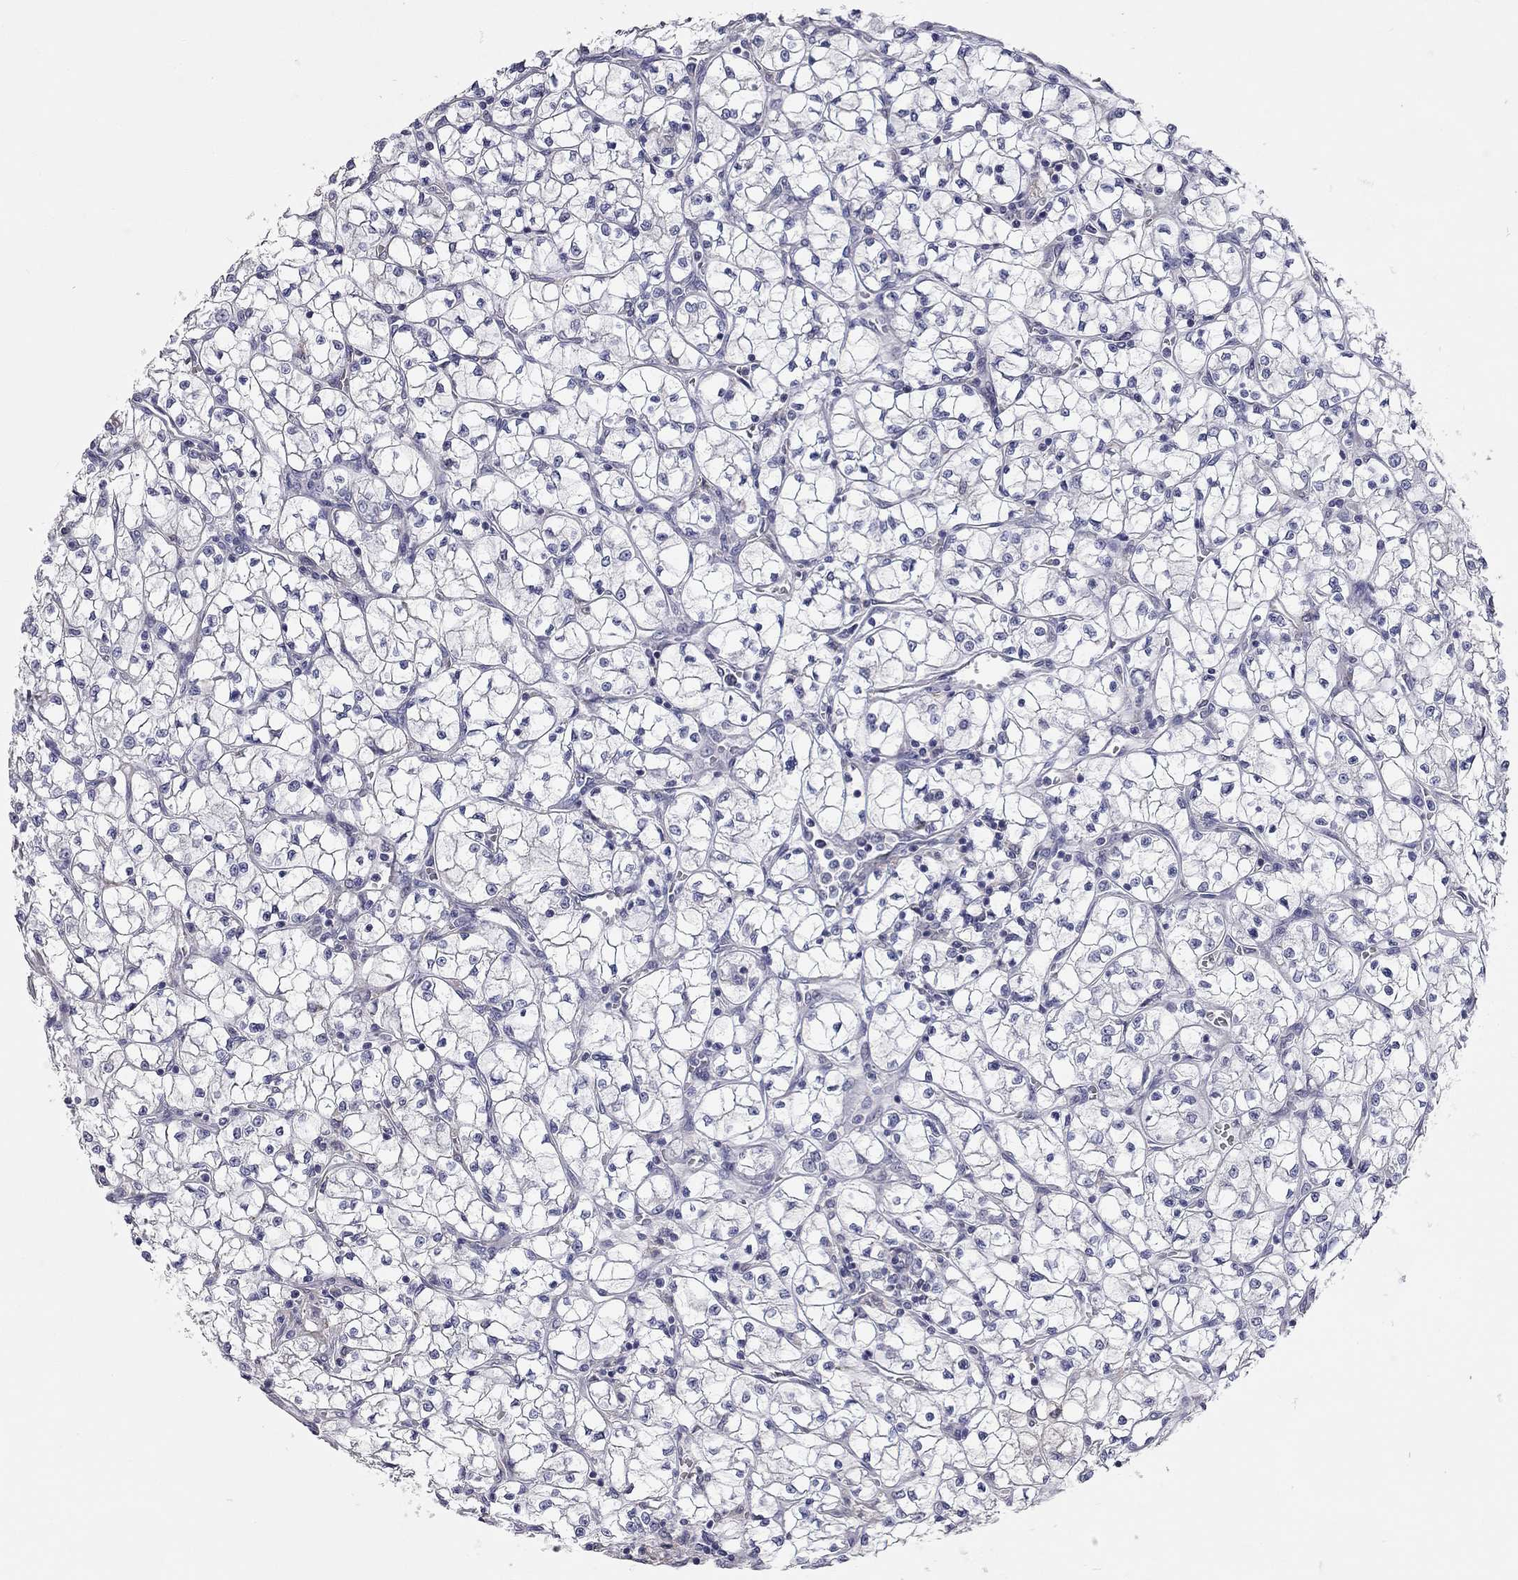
{"staining": {"intensity": "negative", "quantity": "none", "location": "none"}, "tissue": "renal cancer", "cell_type": "Tumor cells", "image_type": "cancer", "snomed": [{"axis": "morphology", "description": "Adenocarcinoma, NOS"}, {"axis": "topography", "description": "Kidney"}], "caption": "This is a photomicrograph of immunohistochemistry (IHC) staining of renal cancer, which shows no positivity in tumor cells. (Immunohistochemistry, brightfield microscopy, high magnification).", "gene": "XAGE2", "patient": {"sex": "female", "age": 64}}